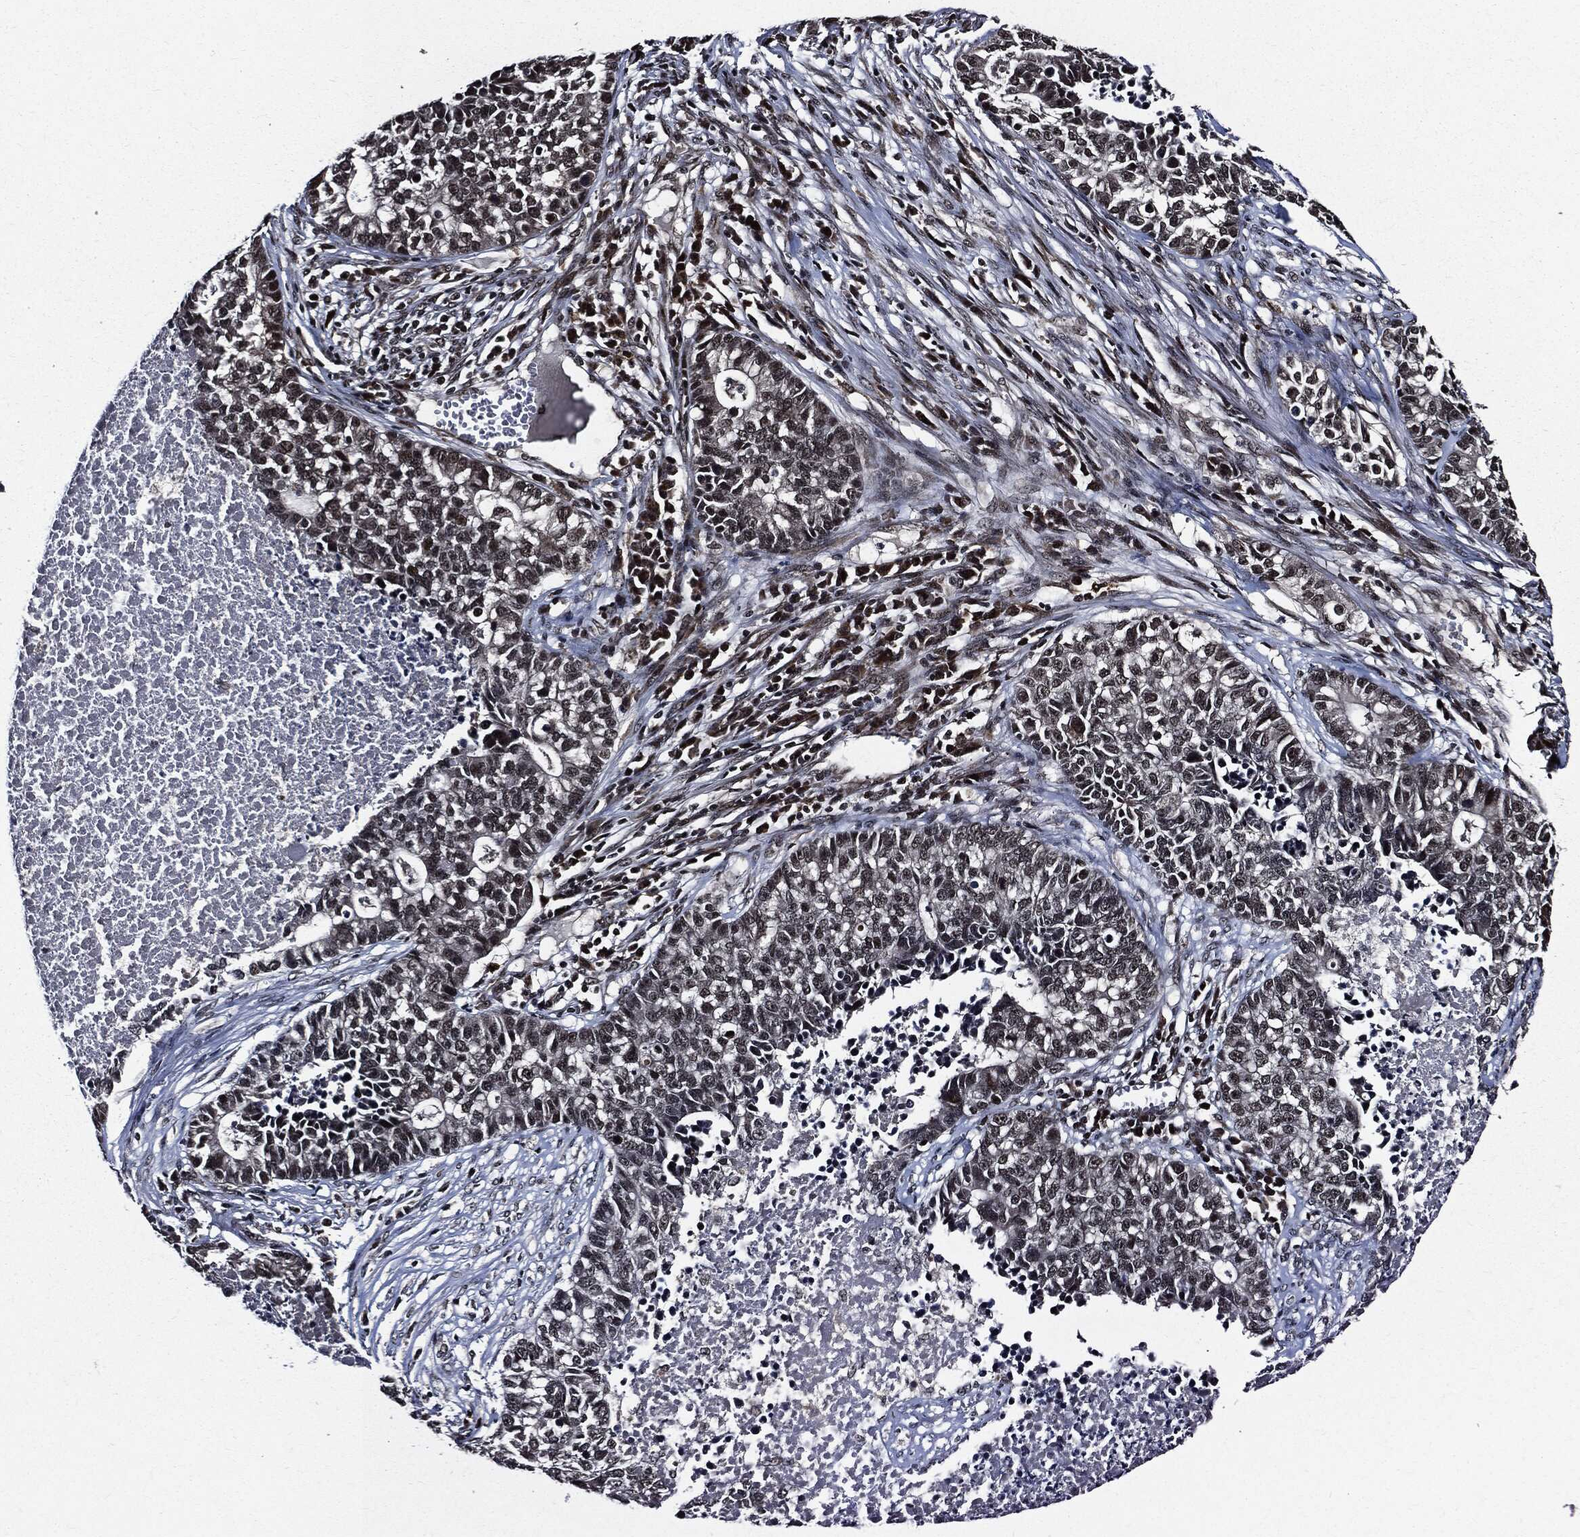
{"staining": {"intensity": "moderate", "quantity": "<25%", "location": "cytoplasmic/membranous"}, "tissue": "lung cancer", "cell_type": "Tumor cells", "image_type": "cancer", "snomed": [{"axis": "morphology", "description": "Adenocarcinoma, NOS"}, {"axis": "topography", "description": "Lung"}], "caption": "Protein analysis of lung adenocarcinoma tissue shows moderate cytoplasmic/membranous expression in approximately <25% of tumor cells.", "gene": "SUGT1", "patient": {"sex": "male", "age": 57}}